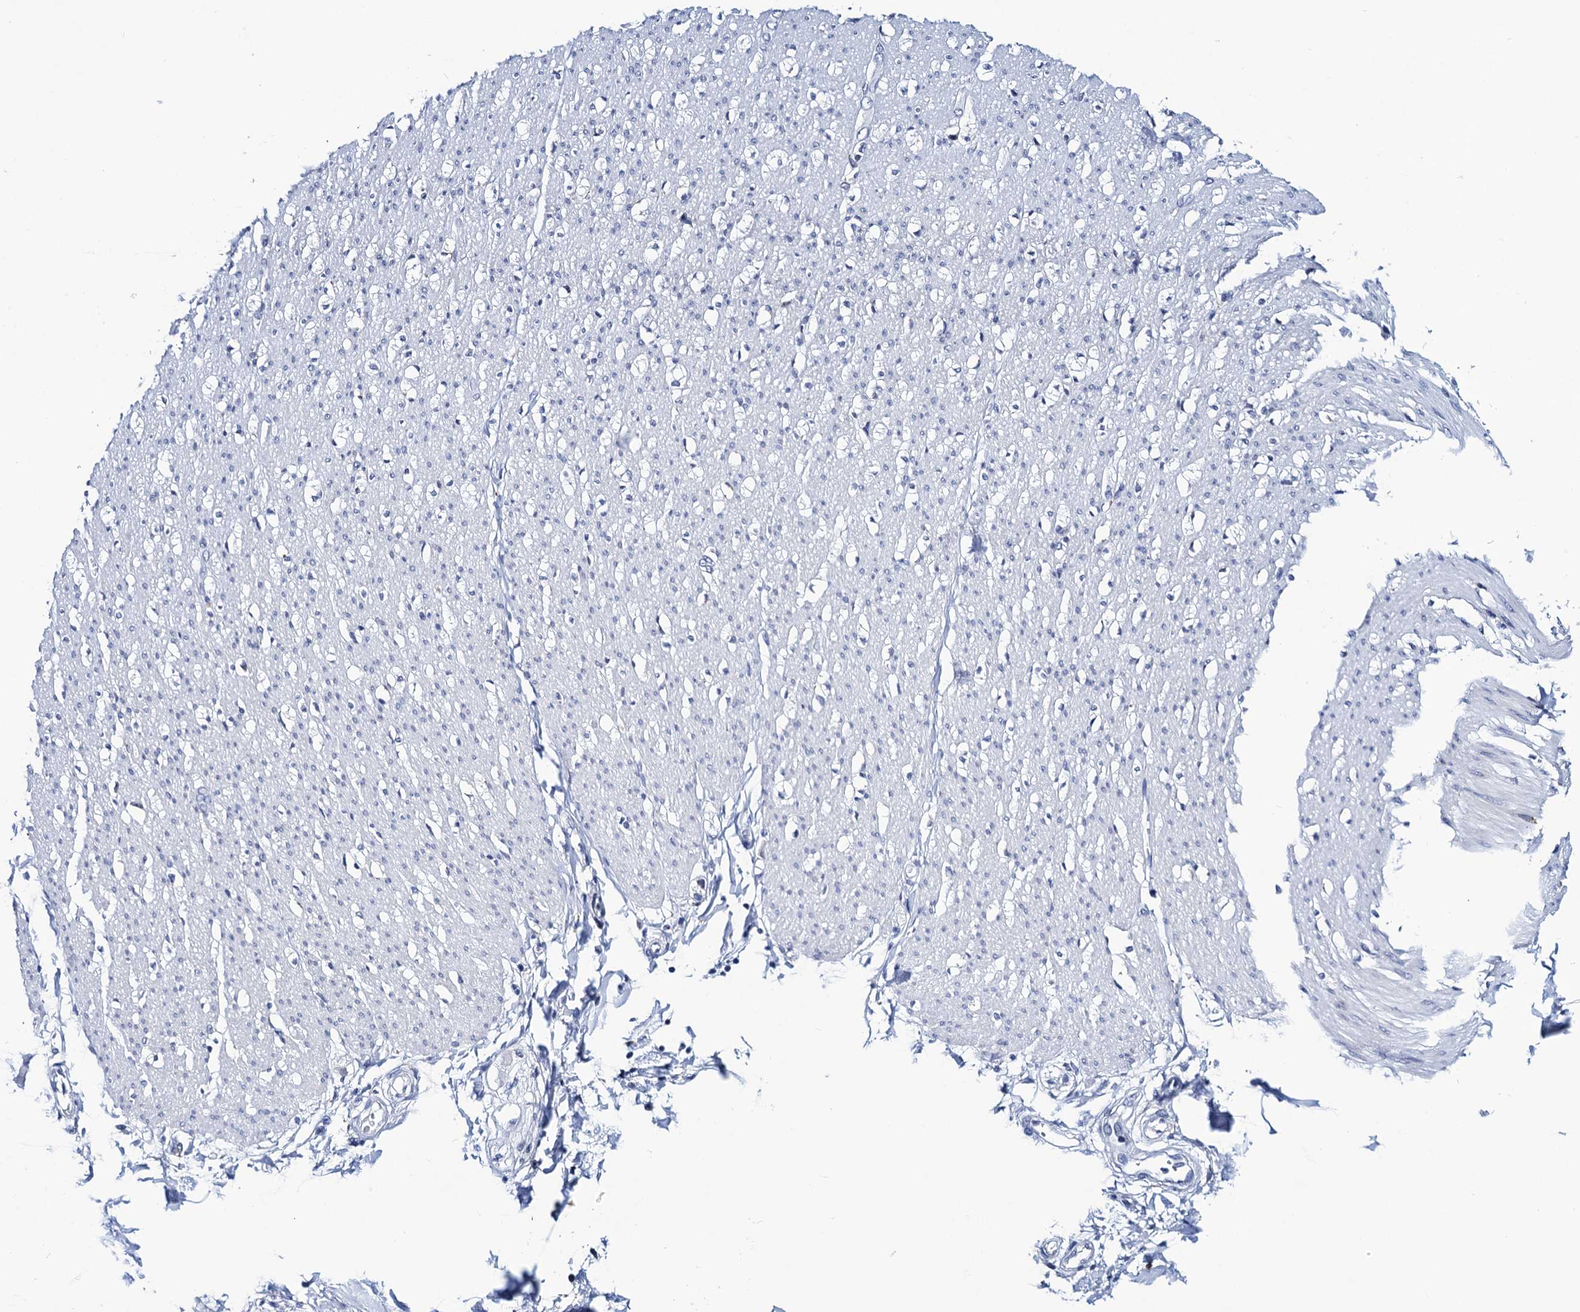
{"staining": {"intensity": "negative", "quantity": "none", "location": "none"}, "tissue": "smooth muscle", "cell_type": "Smooth muscle cells", "image_type": "normal", "snomed": [{"axis": "morphology", "description": "Normal tissue, NOS"}, {"axis": "morphology", "description": "Adenocarcinoma, NOS"}, {"axis": "topography", "description": "Colon"}, {"axis": "topography", "description": "Peripheral nerve tissue"}], "caption": "A high-resolution photomicrograph shows immunohistochemistry (IHC) staining of unremarkable smooth muscle, which exhibits no significant positivity in smooth muscle cells. (DAB (3,3'-diaminobenzidine) immunohistochemistry visualized using brightfield microscopy, high magnification).", "gene": "SLC7A10", "patient": {"sex": "male", "age": 14}}